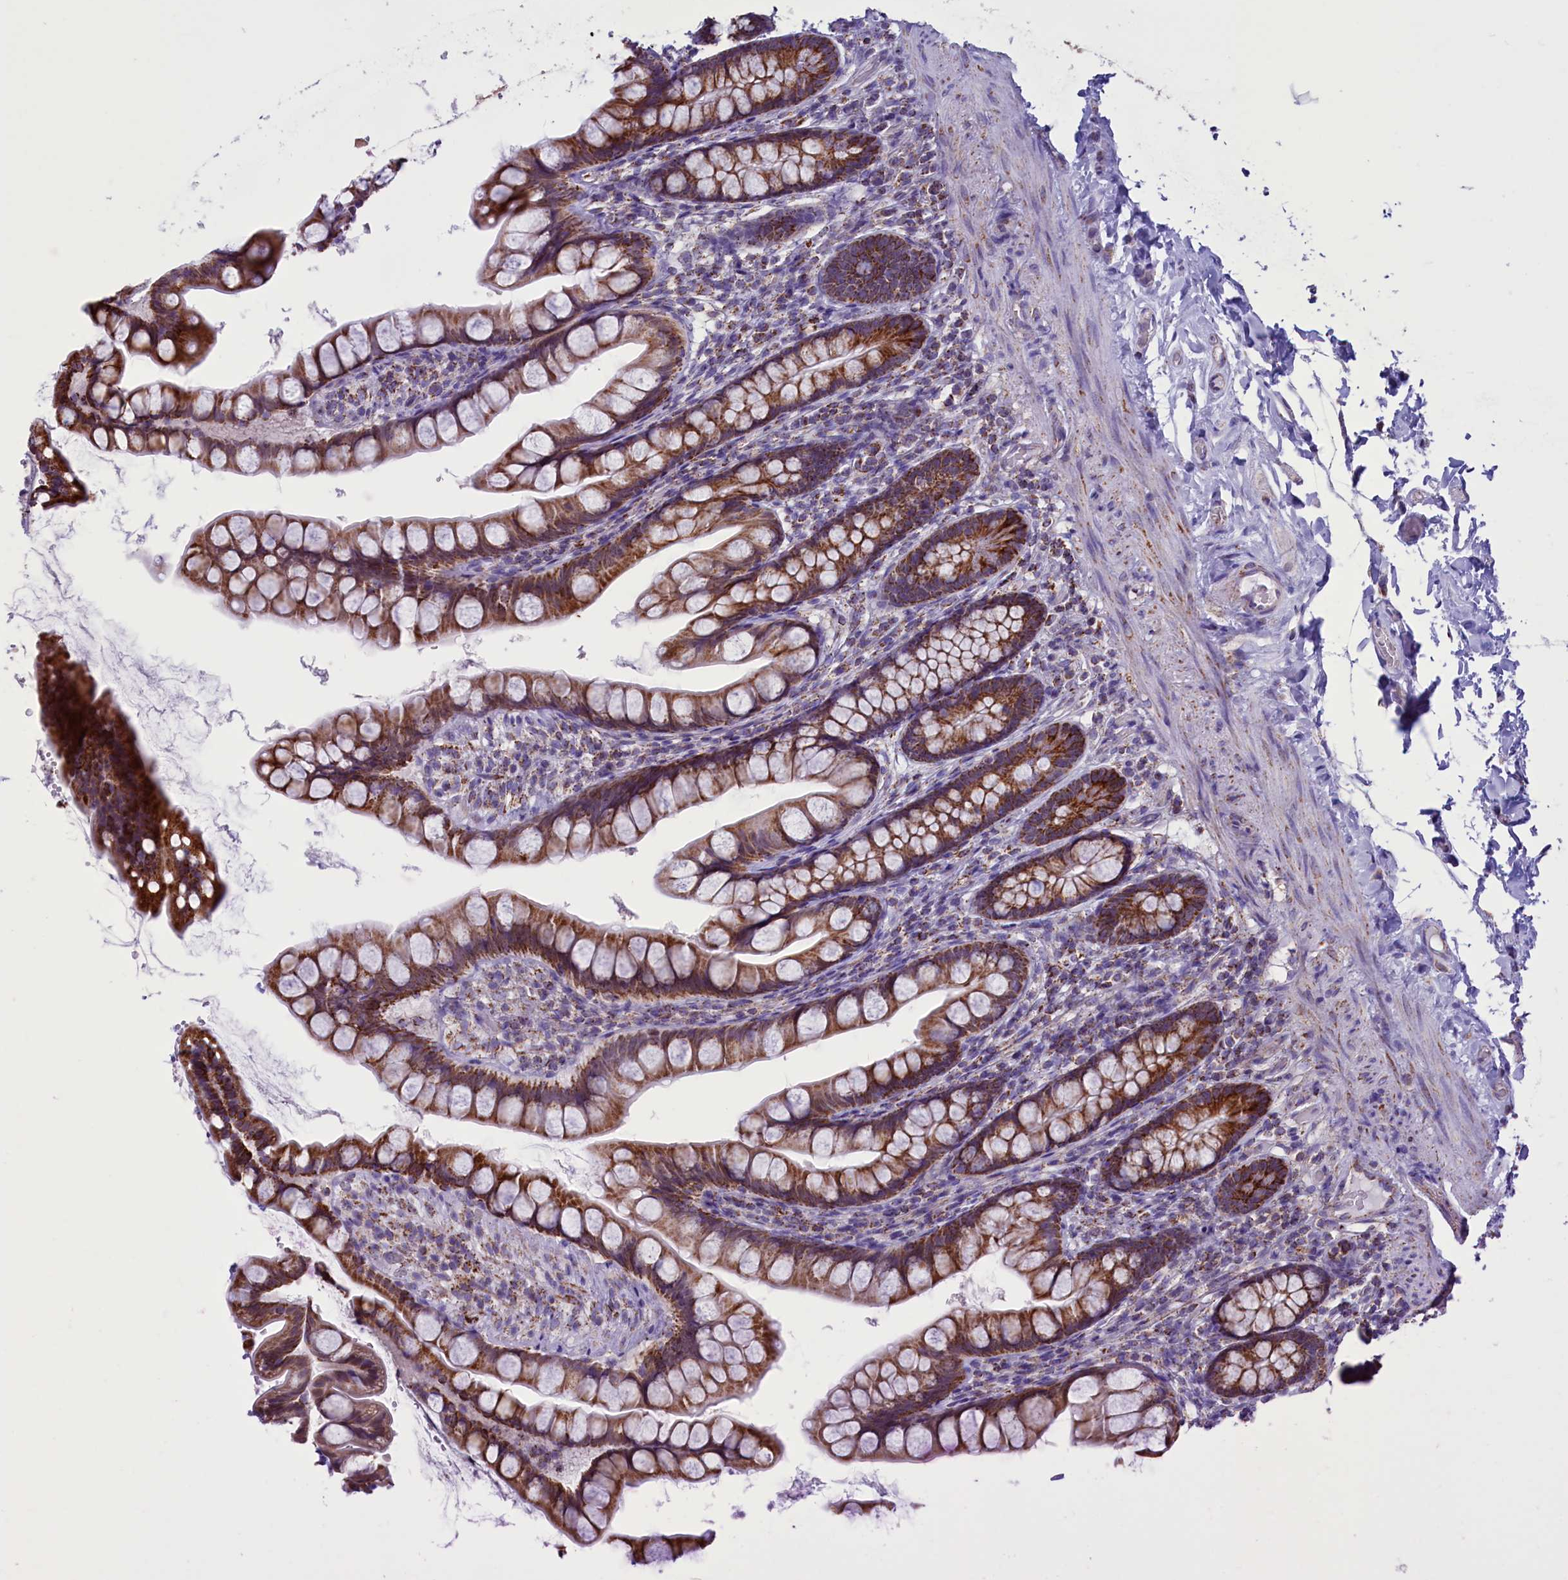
{"staining": {"intensity": "strong", "quantity": ">75%", "location": "cytoplasmic/membranous"}, "tissue": "small intestine", "cell_type": "Glandular cells", "image_type": "normal", "snomed": [{"axis": "morphology", "description": "Normal tissue, NOS"}, {"axis": "topography", "description": "Small intestine"}], "caption": "Protein expression by immunohistochemistry exhibits strong cytoplasmic/membranous positivity in approximately >75% of glandular cells in benign small intestine. (DAB = brown stain, brightfield microscopy at high magnification).", "gene": "ICA1L", "patient": {"sex": "male", "age": 70}}